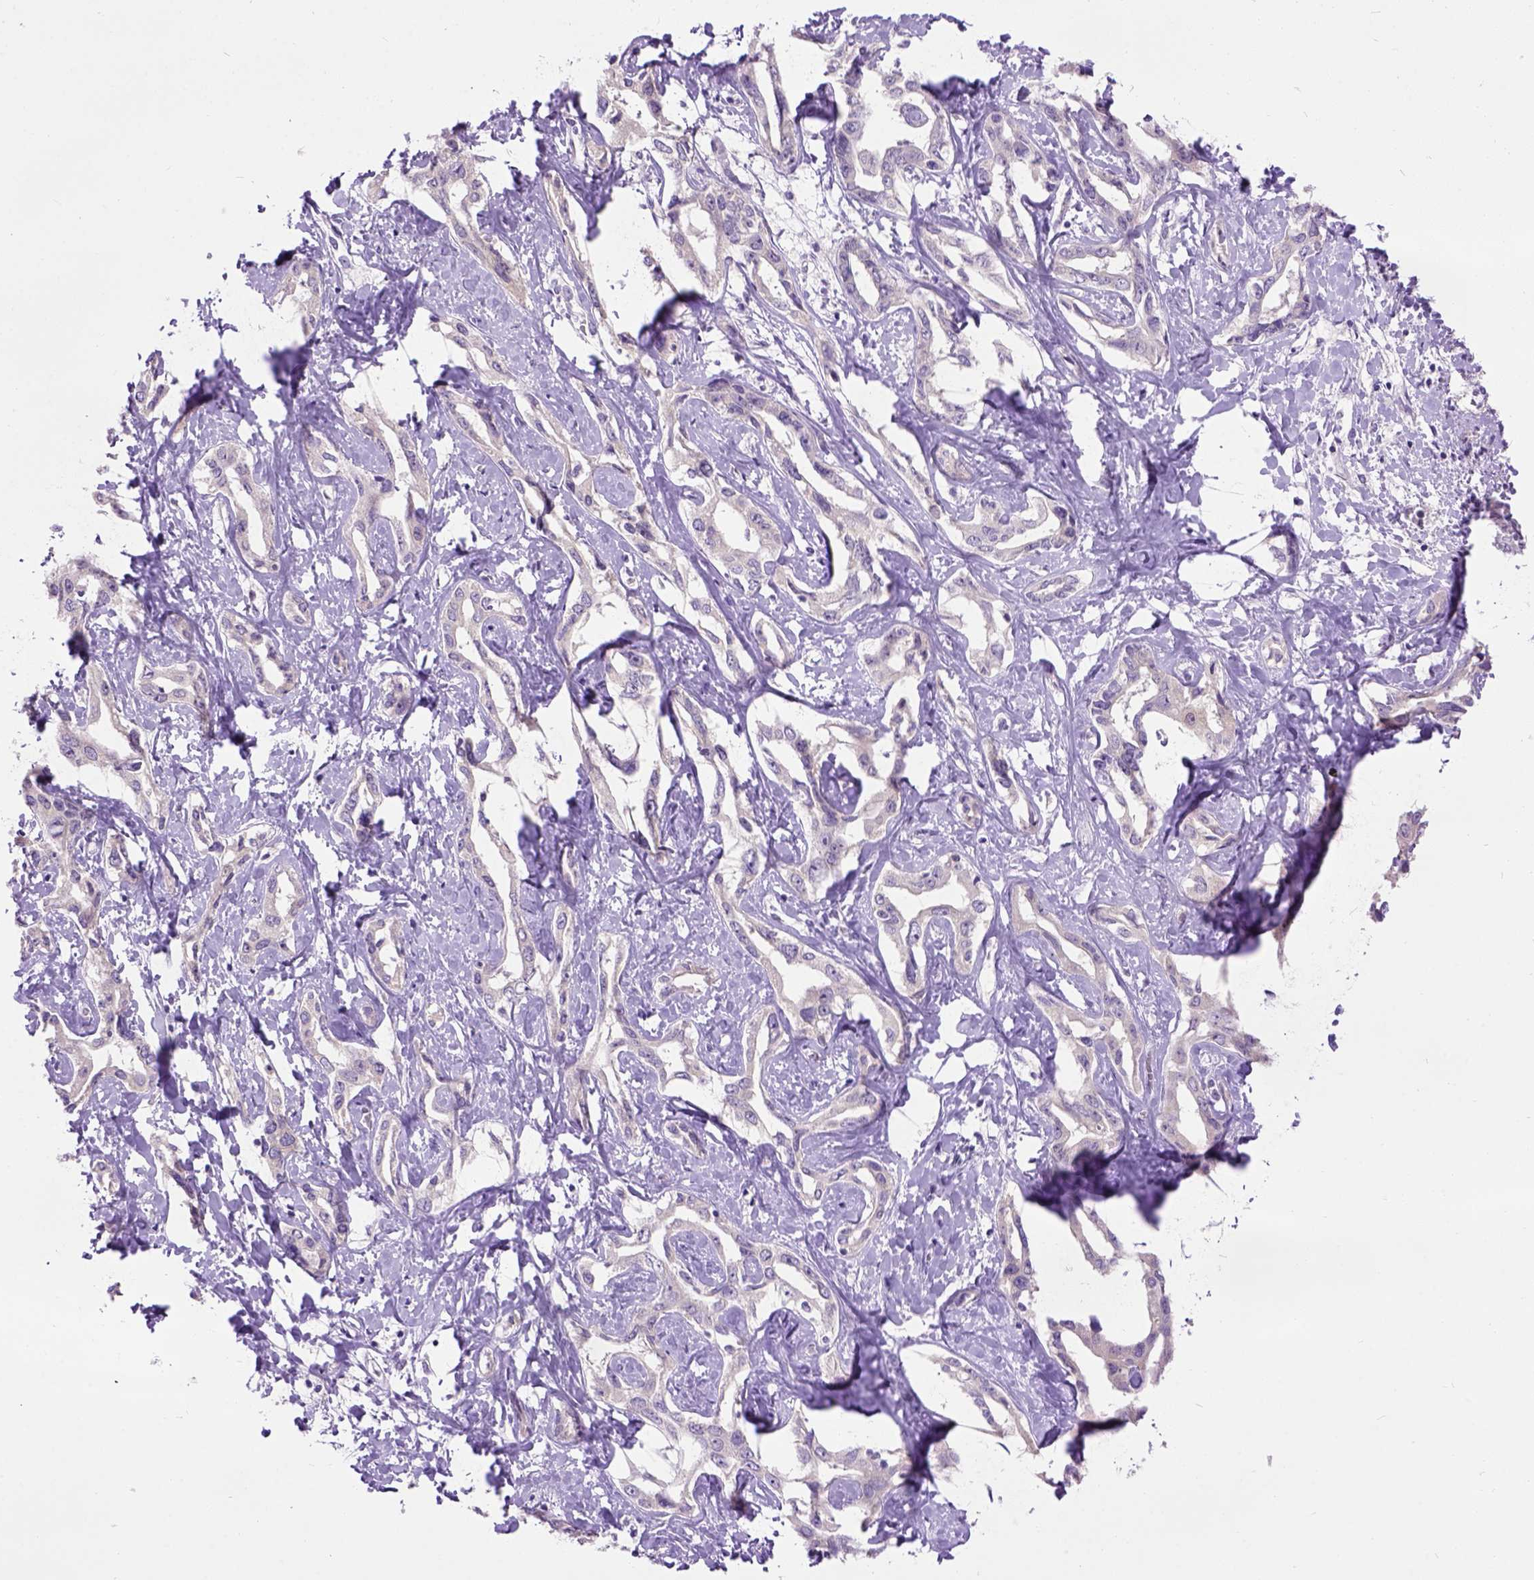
{"staining": {"intensity": "negative", "quantity": "none", "location": "none"}, "tissue": "liver cancer", "cell_type": "Tumor cells", "image_type": "cancer", "snomed": [{"axis": "morphology", "description": "Cholangiocarcinoma"}, {"axis": "topography", "description": "Liver"}], "caption": "The photomicrograph displays no significant positivity in tumor cells of liver cancer. The staining was performed using DAB (3,3'-diaminobenzidine) to visualize the protein expression in brown, while the nuclei were stained in blue with hematoxylin (Magnification: 20x).", "gene": "MAPT", "patient": {"sex": "male", "age": 59}}